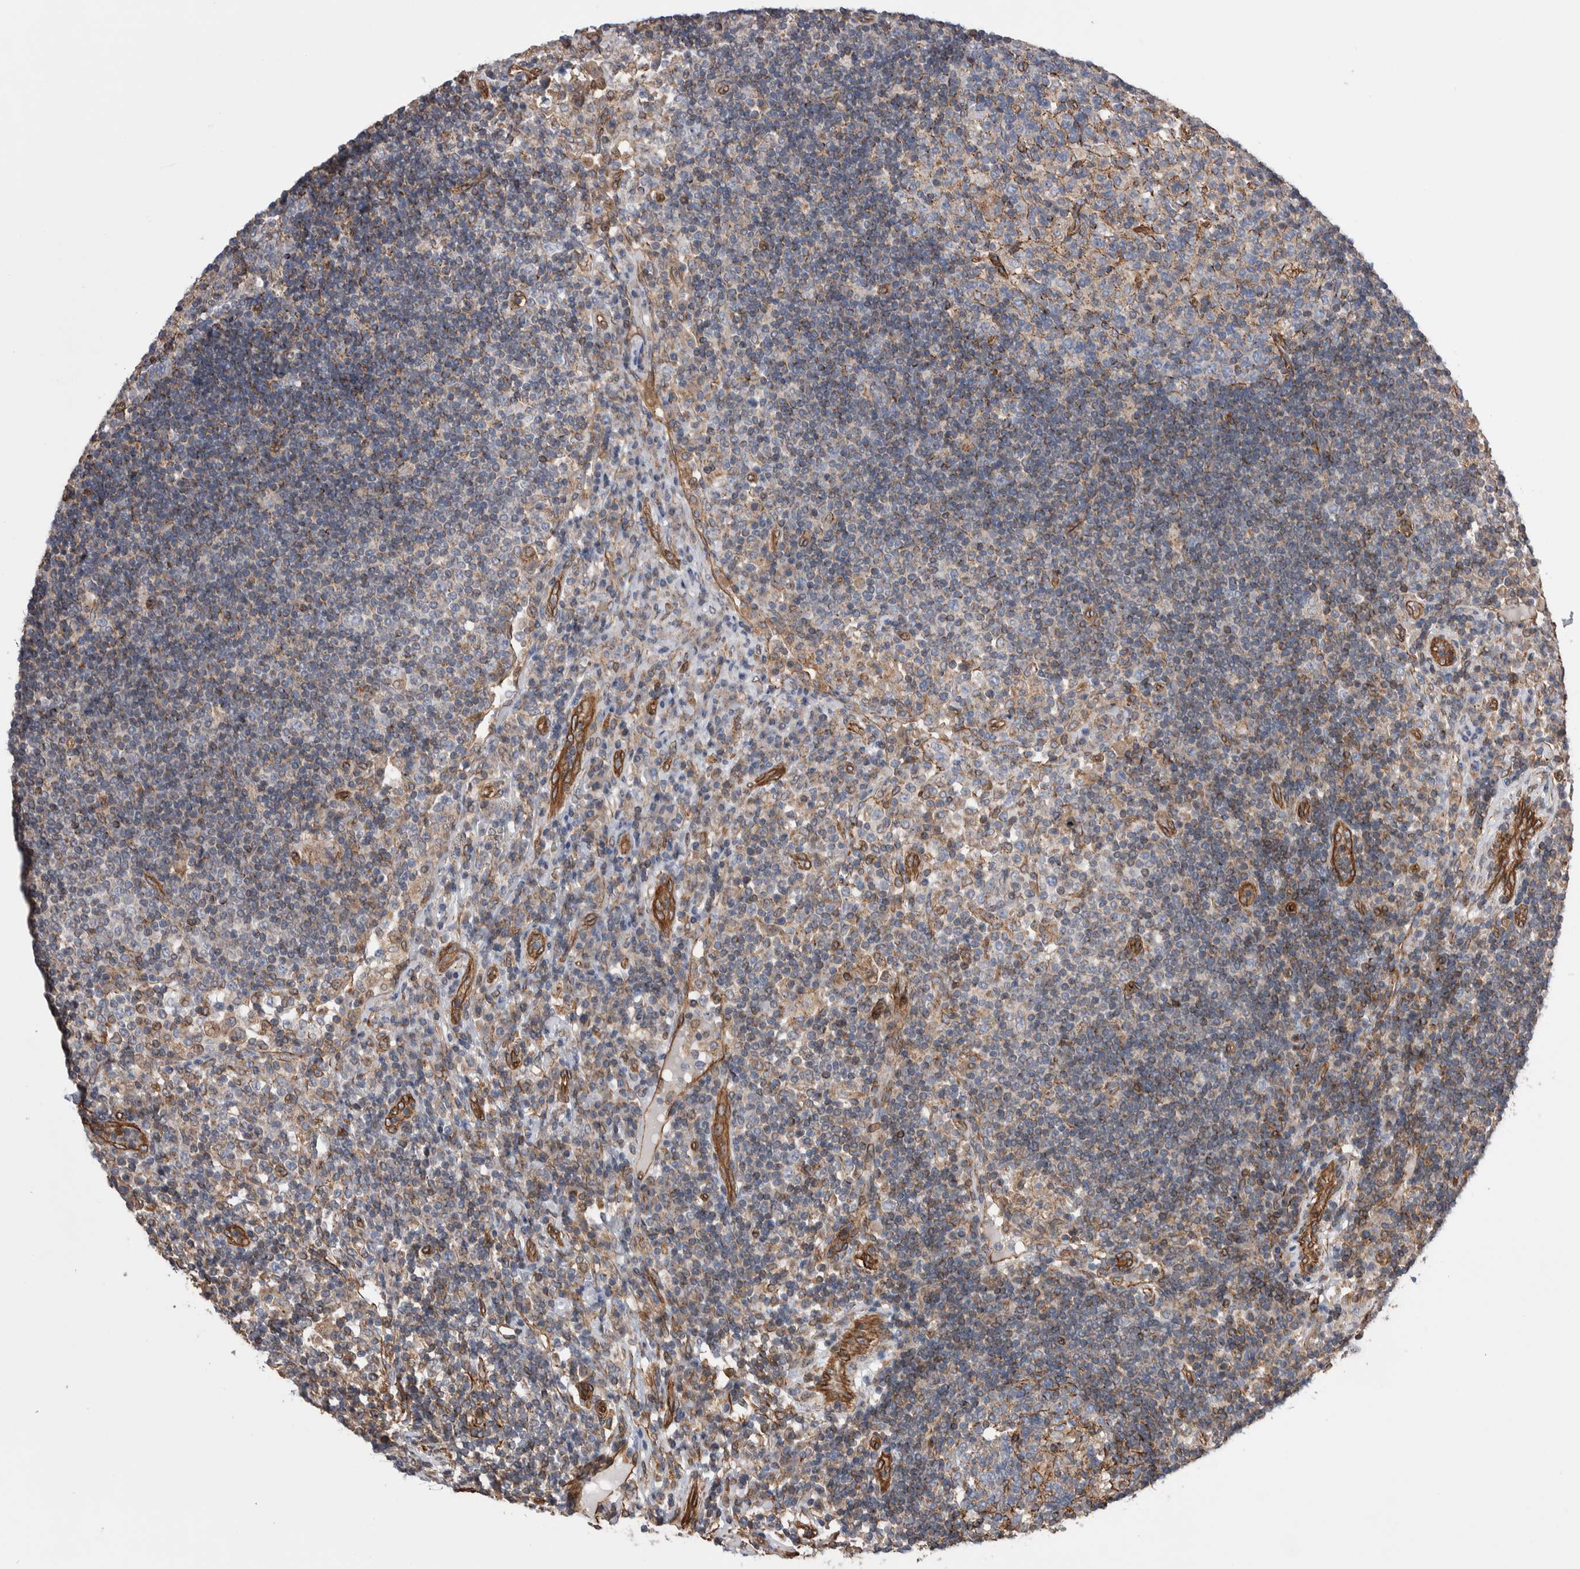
{"staining": {"intensity": "moderate", "quantity": "<25%", "location": "cytoplasmic/membranous"}, "tissue": "lymph node", "cell_type": "Germinal center cells", "image_type": "normal", "snomed": [{"axis": "morphology", "description": "Normal tissue, NOS"}, {"axis": "topography", "description": "Lymph node"}], "caption": "This histopathology image exhibits immunohistochemistry staining of benign lymph node, with low moderate cytoplasmic/membranous positivity in approximately <25% of germinal center cells.", "gene": "KIF12", "patient": {"sex": "female", "age": 53}}